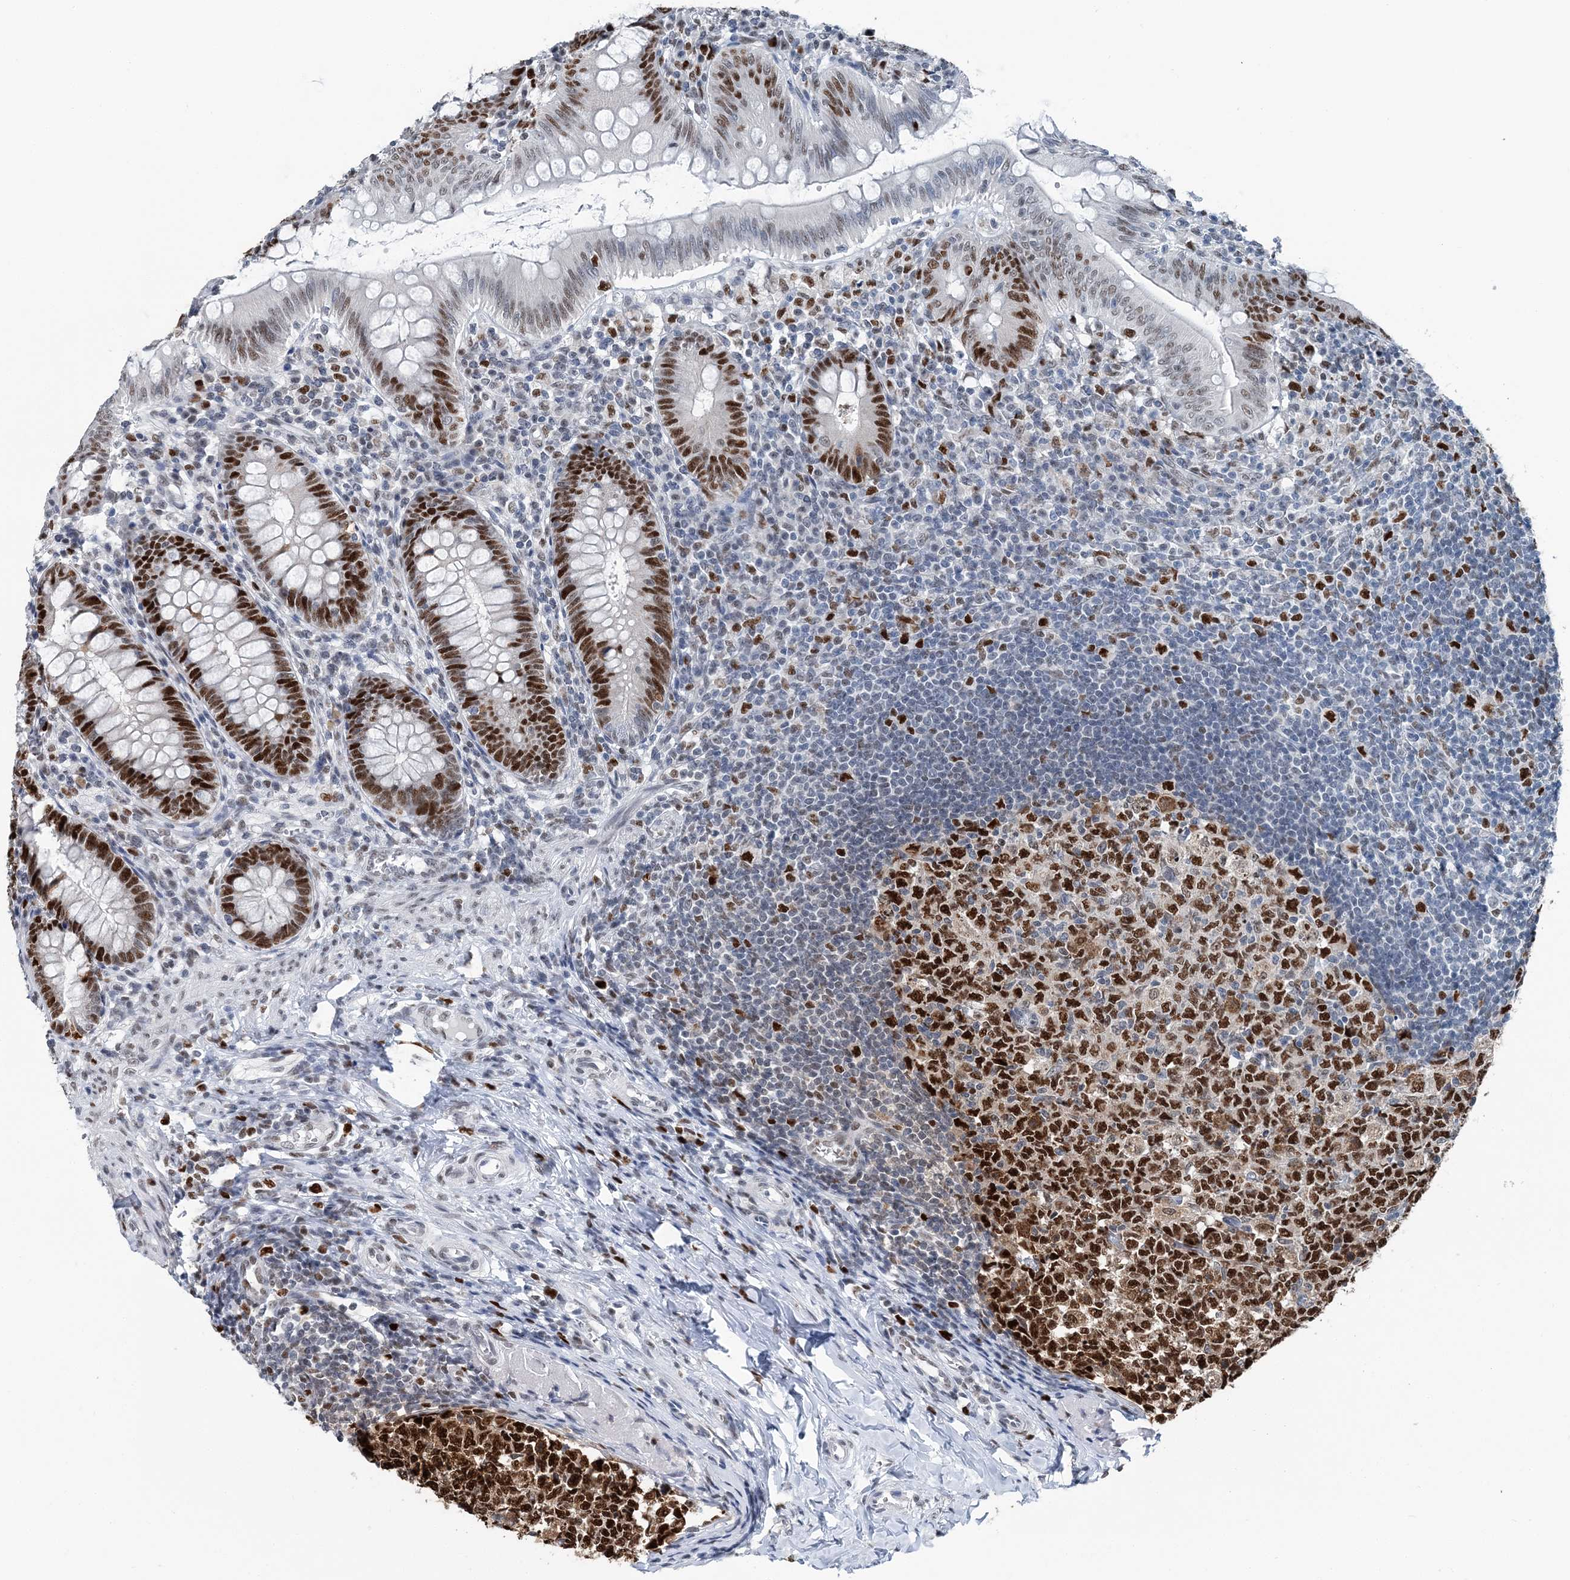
{"staining": {"intensity": "strong", "quantity": ">75%", "location": "nuclear"}, "tissue": "appendix", "cell_type": "Glandular cells", "image_type": "normal", "snomed": [{"axis": "morphology", "description": "Normal tissue, NOS"}, {"axis": "topography", "description": "Appendix"}], "caption": "DAB (3,3'-diaminobenzidine) immunohistochemical staining of benign appendix displays strong nuclear protein expression in approximately >75% of glandular cells. (brown staining indicates protein expression, while blue staining denotes nuclei).", "gene": "HAT1", "patient": {"sex": "male", "age": 14}}